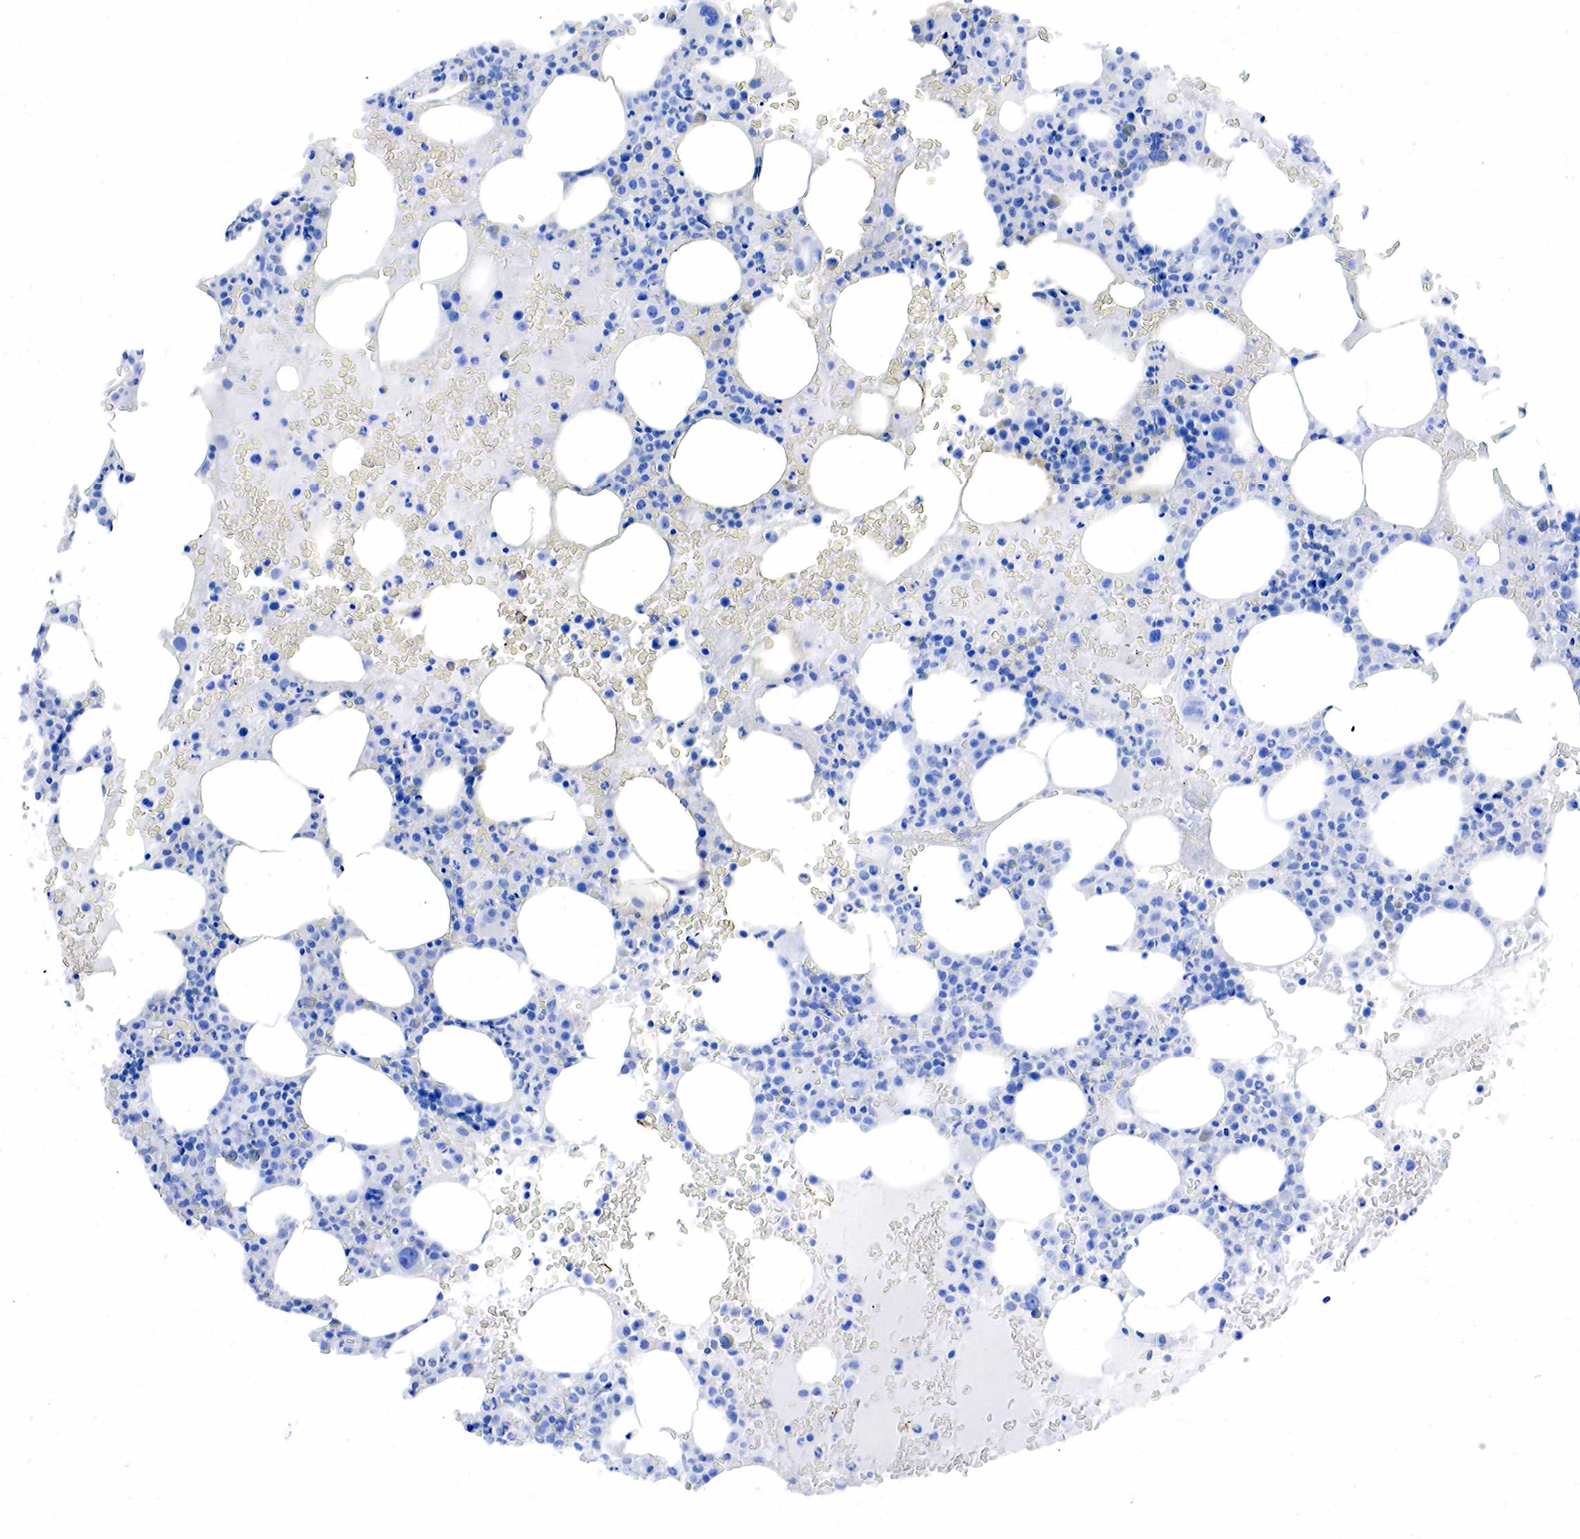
{"staining": {"intensity": "negative", "quantity": "none", "location": "none"}, "tissue": "bone marrow", "cell_type": "Hematopoietic cells", "image_type": "normal", "snomed": [{"axis": "morphology", "description": "Normal tissue, NOS"}, {"axis": "topography", "description": "Bone marrow"}], "caption": "The photomicrograph exhibits no significant expression in hematopoietic cells of bone marrow. (DAB immunohistochemistry (IHC), high magnification).", "gene": "PTH", "patient": {"sex": "female", "age": 88}}